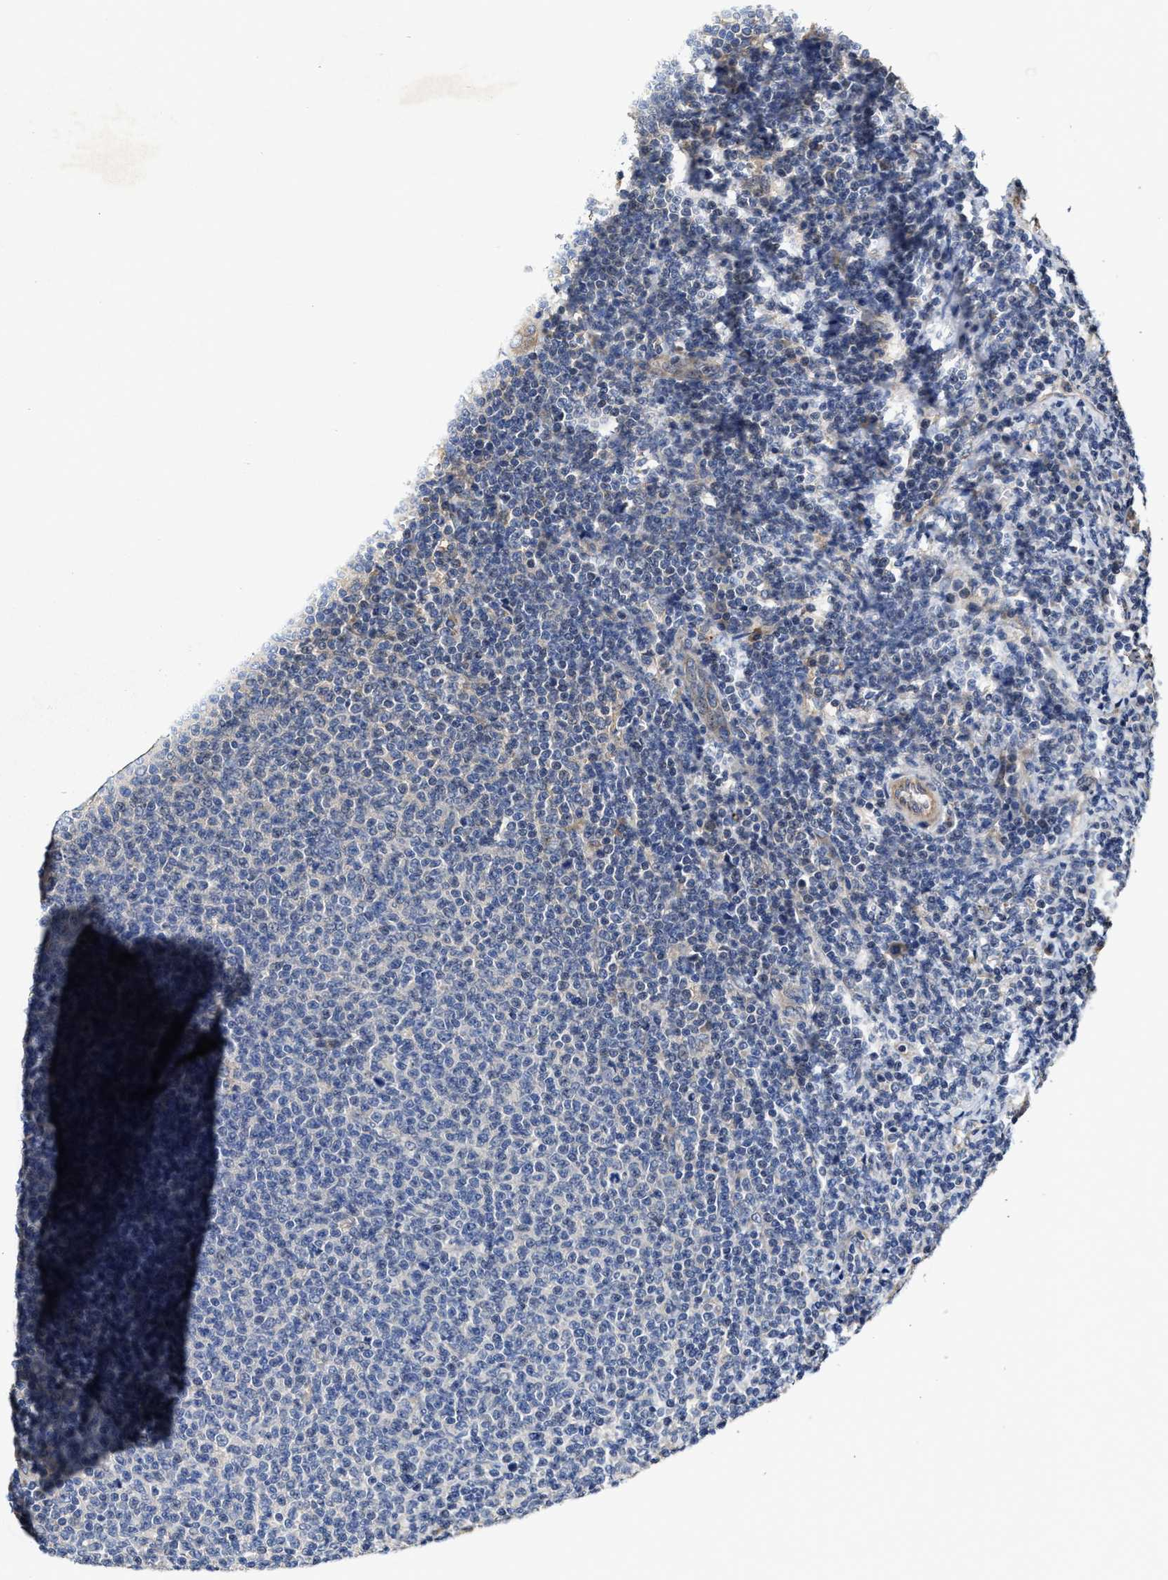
{"staining": {"intensity": "negative", "quantity": "none", "location": "none"}, "tissue": "lymphoma", "cell_type": "Tumor cells", "image_type": "cancer", "snomed": [{"axis": "morphology", "description": "Malignant lymphoma, non-Hodgkin's type, Low grade"}, {"axis": "topography", "description": "Lymph node"}], "caption": "Tumor cells are negative for brown protein staining in lymphoma. (DAB IHC visualized using brightfield microscopy, high magnification).", "gene": "TRAF6", "patient": {"sex": "male", "age": 66}}